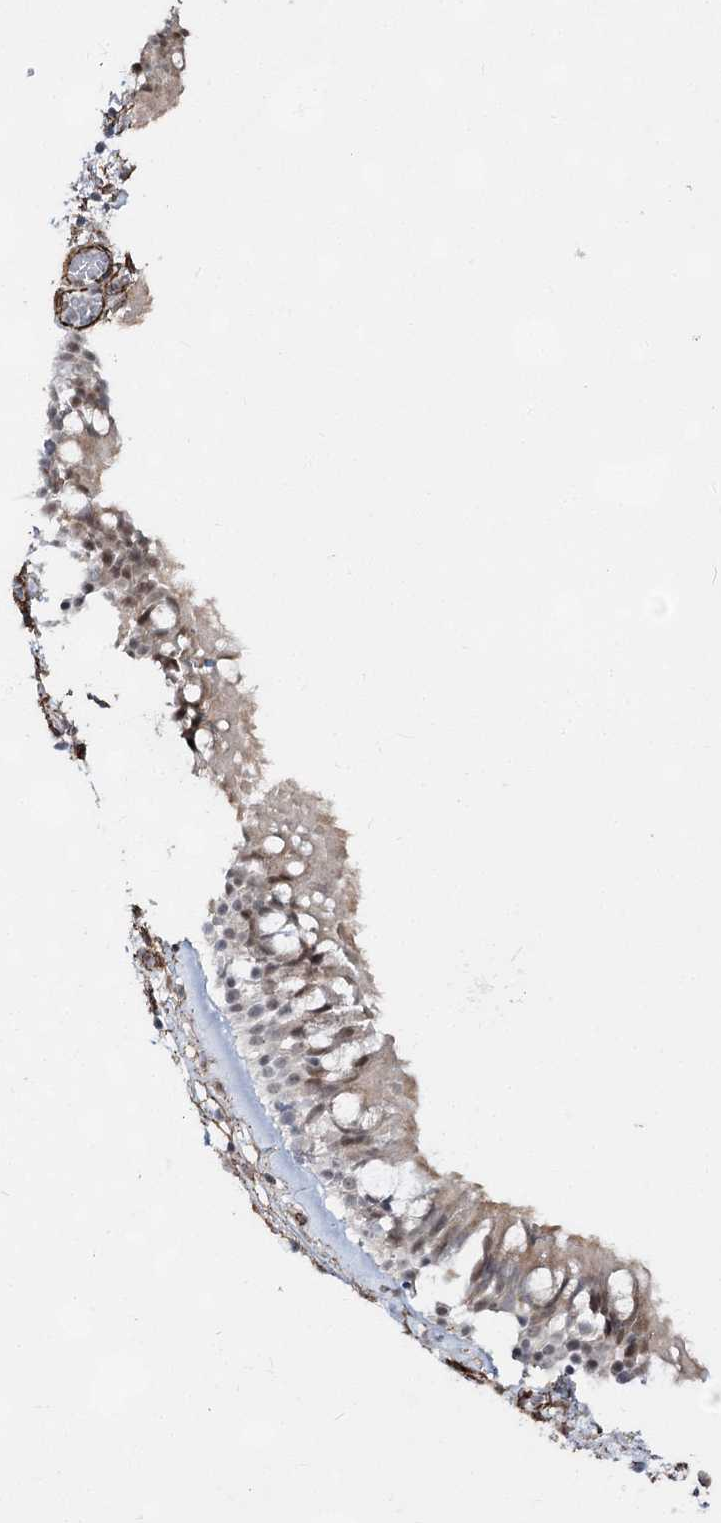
{"staining": {"intensity": "weak", "quantity": "<25%", "location": "nuclear"}, "tissue": "nasopharynx", "cell_type": "Respiratory epithelial cells", "image_type": "normal", "snomed": [{"axis": "morphology", "description": "Normal tissue, NOS"}, {"axis": "morphology", "description": "Inflammation, NOS"}, {"axis": "topography", "description": "Nasopharynx"}], "caption": "A photomicrograph of nasopharynx stained for a protein demonstrates no brown staining in respiratory epithelial cells.", "gene": "CWF19L1", "patient": {"sex": "male", "age": 70}}